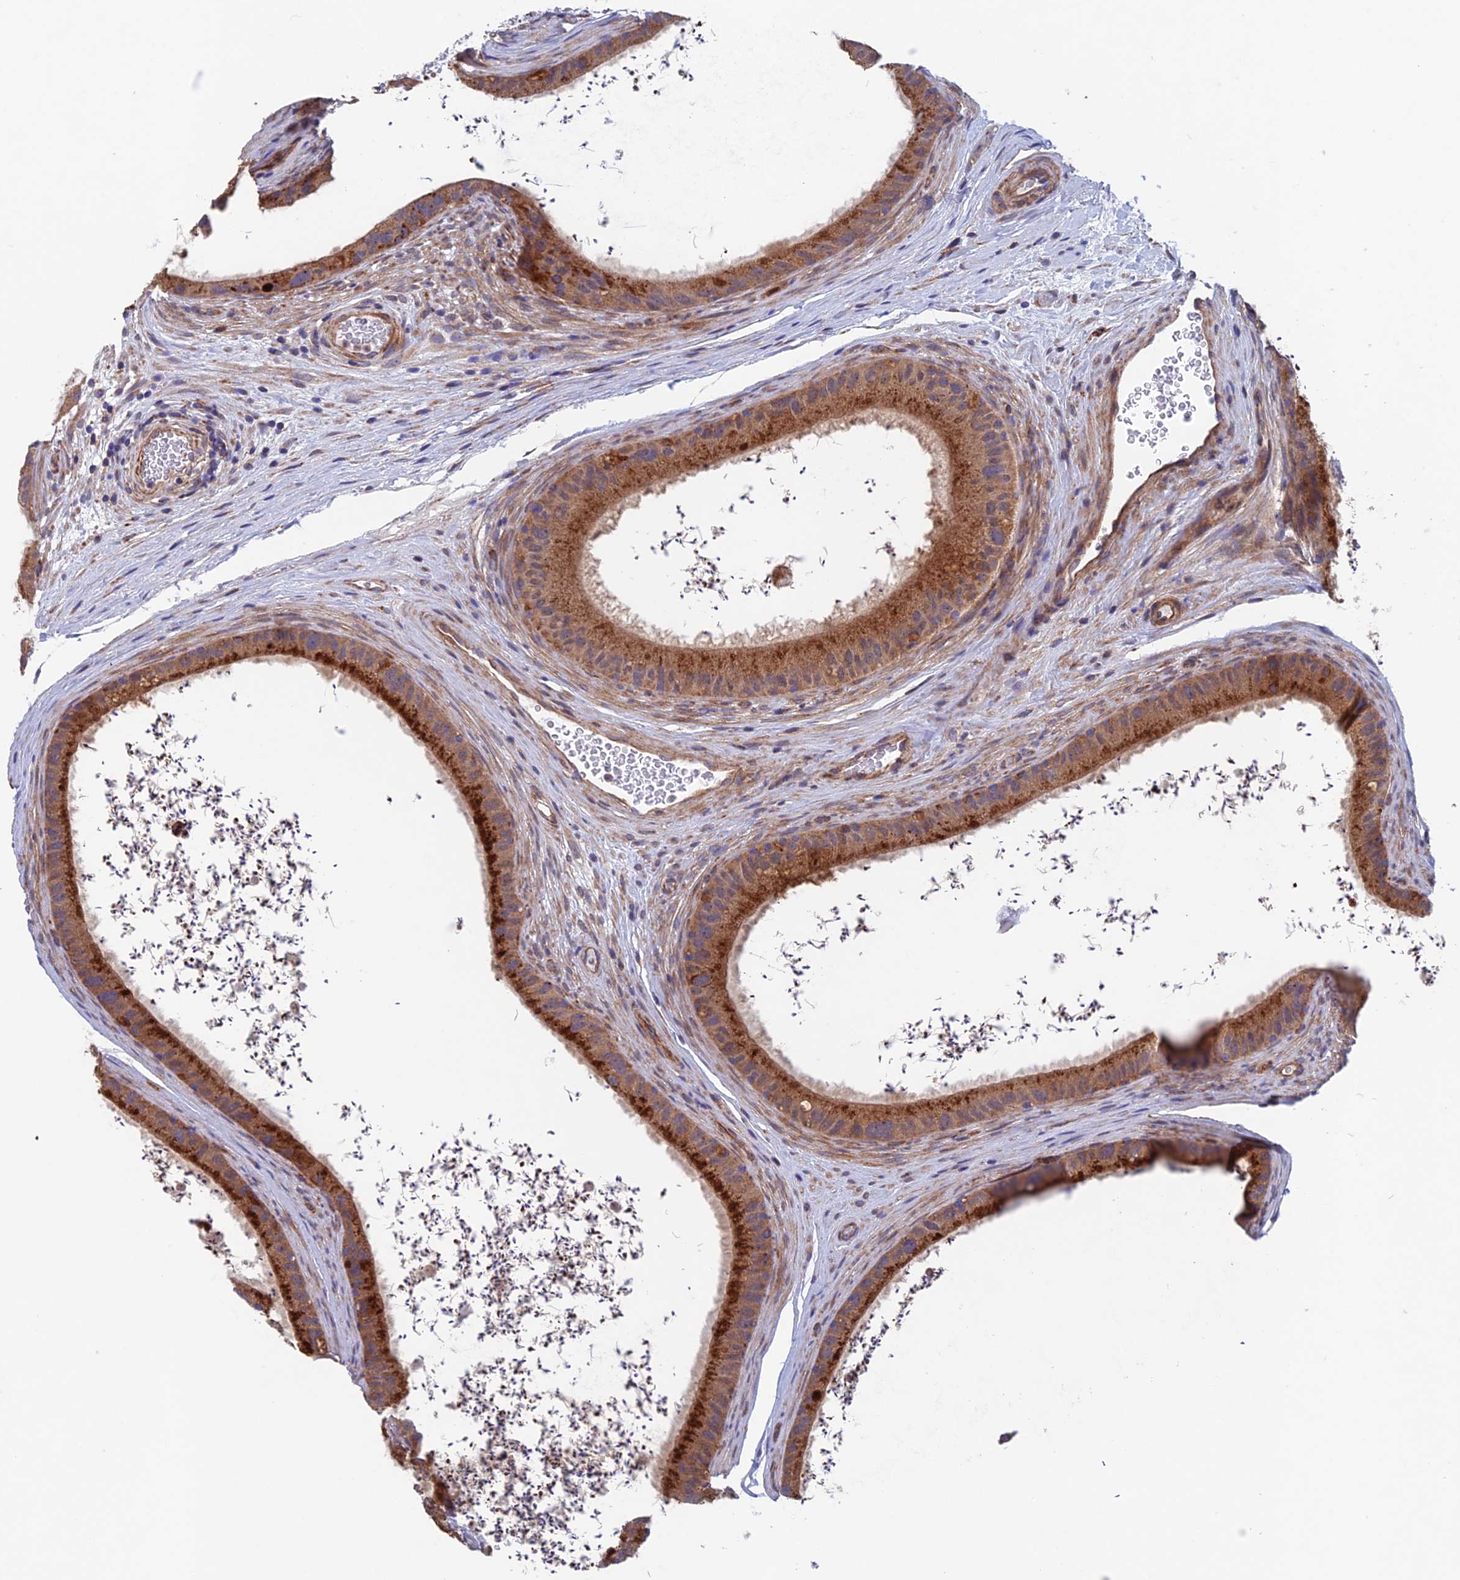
{"staining": {"intensity": "moderate", "quantity": ">75%", "location": "cytoplasmic/membranous"}, "tissue": "epididymis", "cell_type": "Glandular cells", "image_type": "normal", "snomed": [{"axis": "morphology", "description": "Normal tissue, NOS"}, {"axis": "topography", "description": "Epididymis, spermatic cord, NOS"}], "caption": "There is medium levels of moderate cytoplasmic/membranous expression in glandular cells of benign epididymis, as demonstrated by immunohistochemical staining (brown color).", "gene": "MRPL1", "patient": {"sex": "male", "age": 50}}